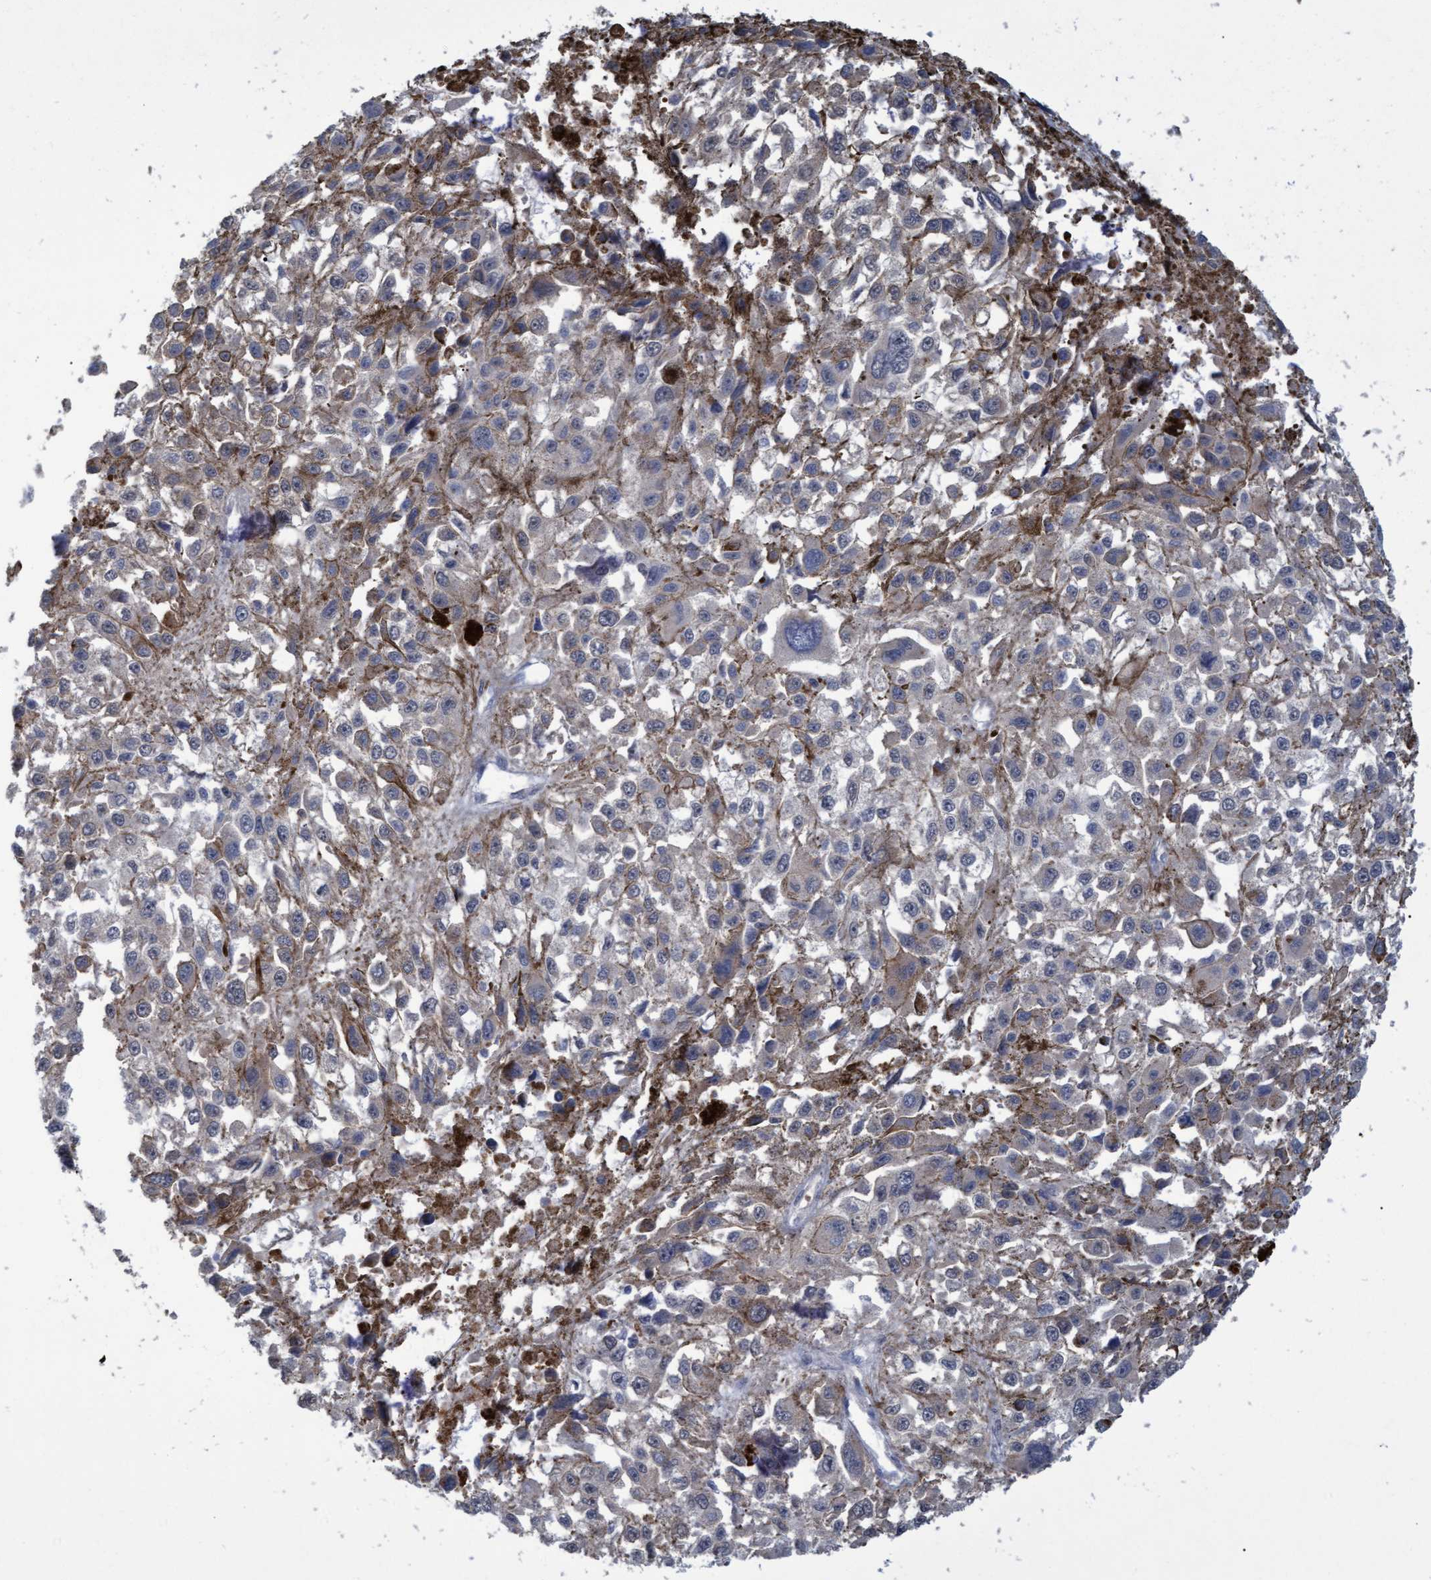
{"staining": {"intensity": "negative", "quantity": "none", "location": "none"}, "tissue": "melanoma", "cell_type": "Tumor cells", "image_type": "cancer", "snomed": [{"axis": "morphology", "description": "Malignant melanoma, Metastatic site"}, {"axis": "topography", "description": "Lymph node"}], "caption": "Immunohistochemical staining of human melanoma displays no significant positivity in tumor cells.", "gene": "NAA15", "patient": {"sex": "male", "age": 59}}